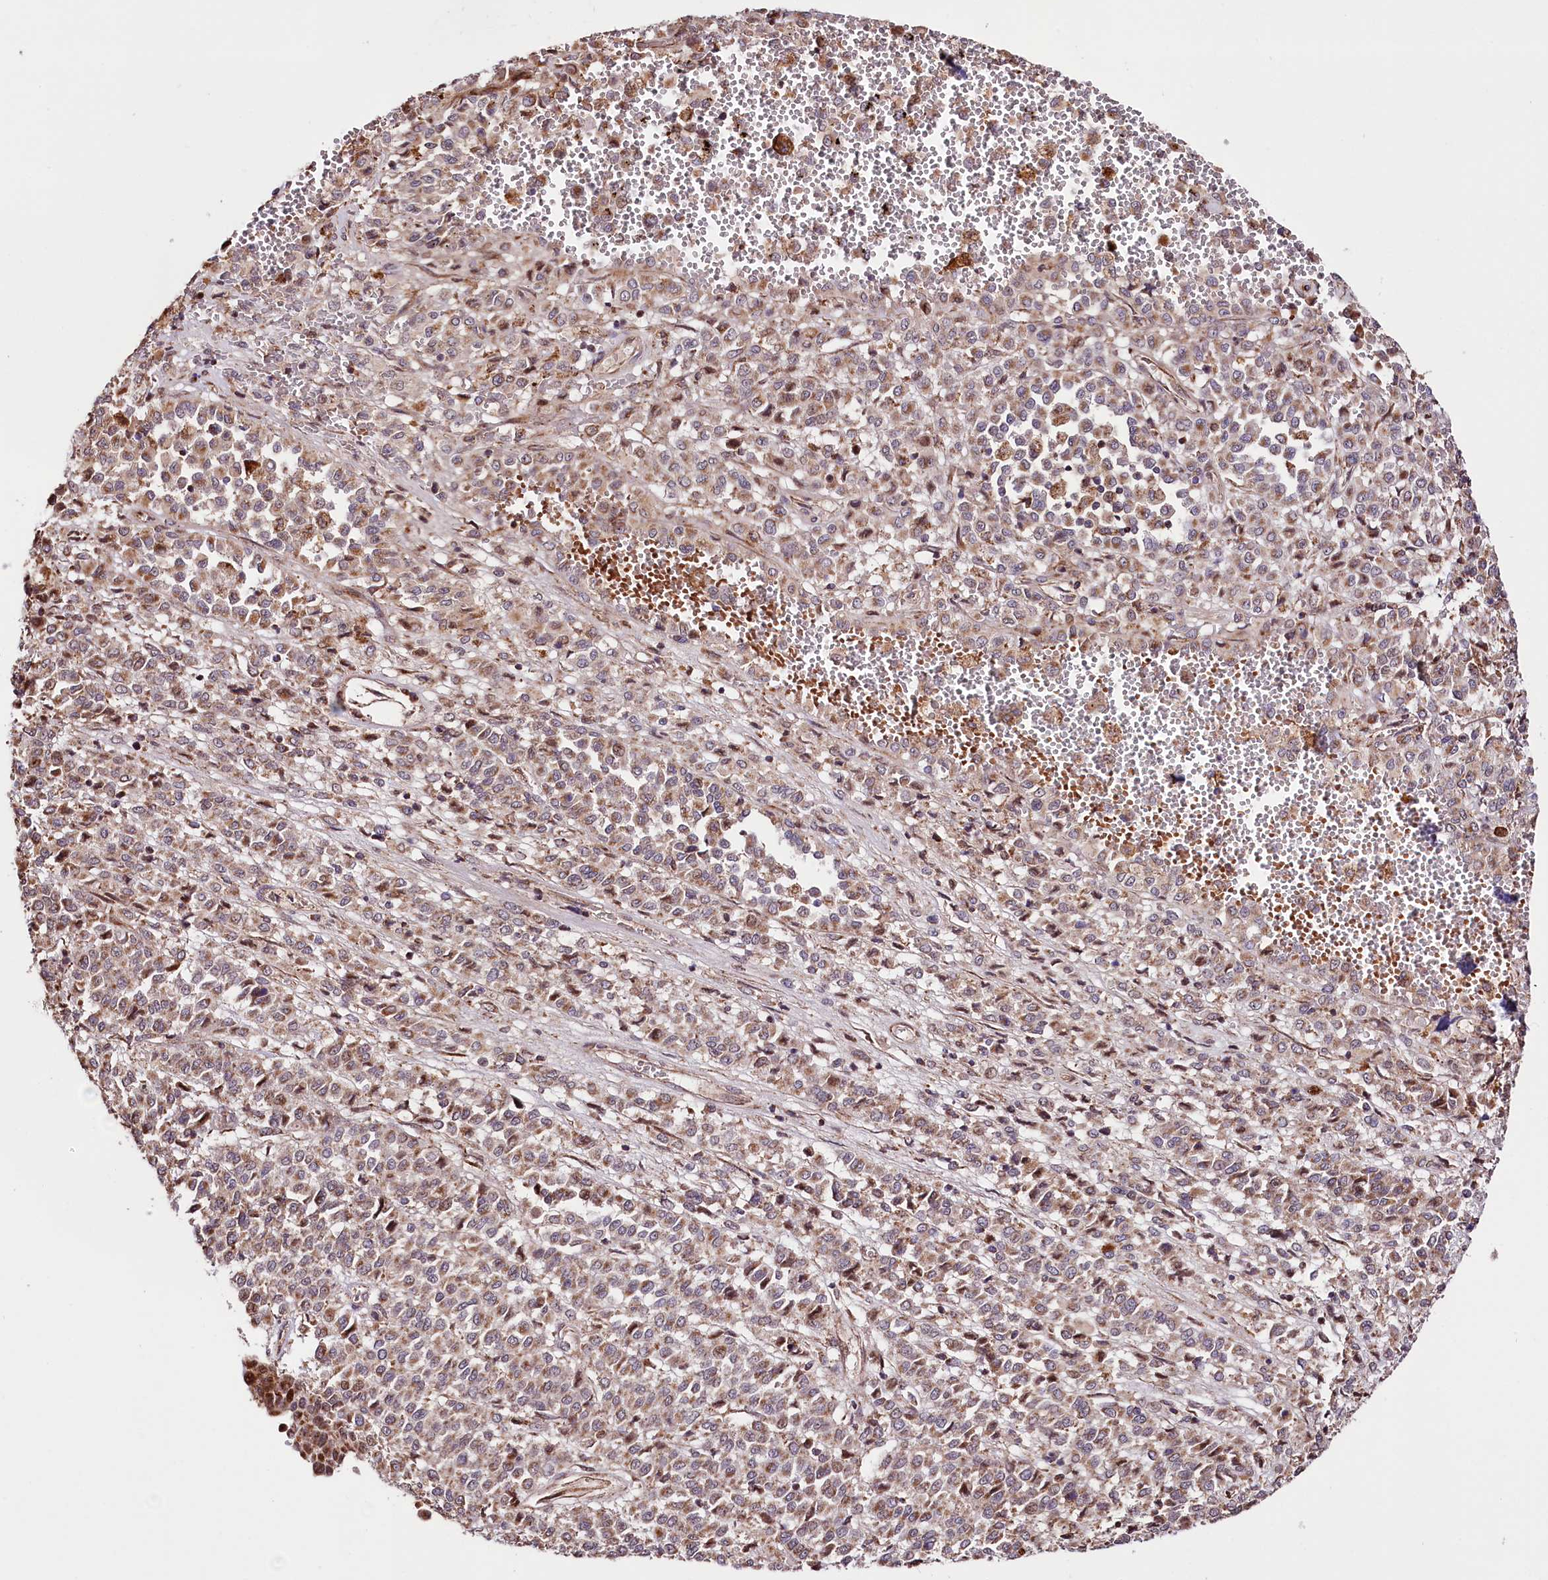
{"staining": {"intensity": "moderate", "quantity": ">75%", "location": "cytoplasmic/membranous"}, "tissue": "melanoma", "cell_type": "Tumor cells", "image_type": "cancer", "snomed": [{"axis": "morphology", "description": "Malignant melanoma, Metastatic site"}, {"axis": "topography", "description": "Pancreas"}], "caption": "Melanoma stained for a protein exhibits moderate cytoplasmic/membranous positivity in tumor cells.", "gene": "ST7", "patient": {"sex": "female", "age": 30}}